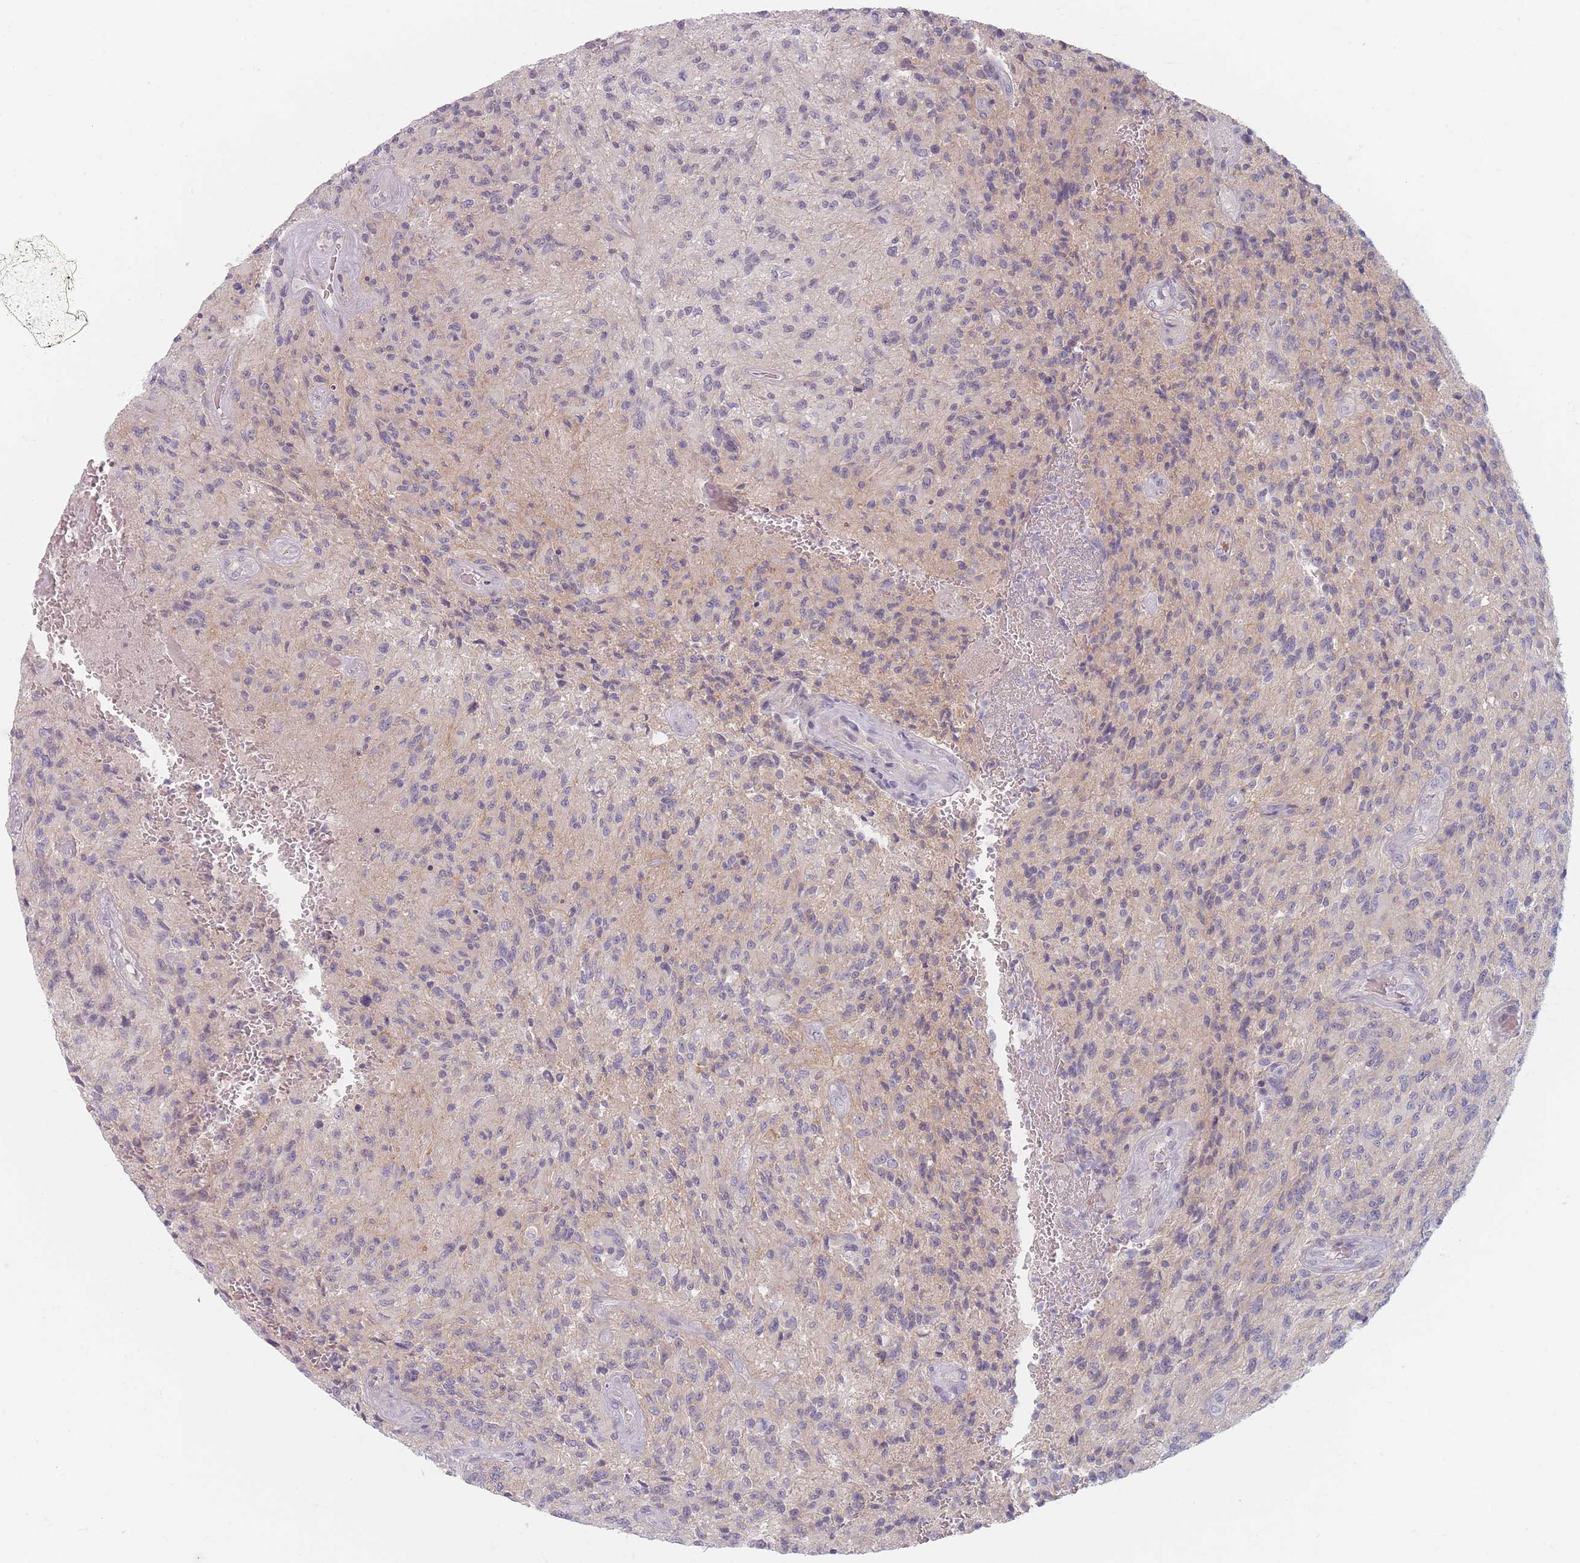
{"staining": {"intensity": "negative", "quantity": "none", "location": "none"}, "tissue": "glioma", "cell_type": "Tumor cells", "image_type": "cancer", "snomed": [{"axis": "morphology", "description": "Normal tissue, NOS"}, {"axis": "morphology", "description": "Glioma, malignant, High grade"}, {"axis": "topography", "description": "Cerebral cortex"}], "caption": "IHC histopathology image of neoplastic tissue: high-grade glioma (malignant) stained with DAB (3,3'-diaminobenzidine) reveals no significant protein expression in tumor cells.", "gene": "TMOD1", "patient": {"sex": "male", "age": 56}}